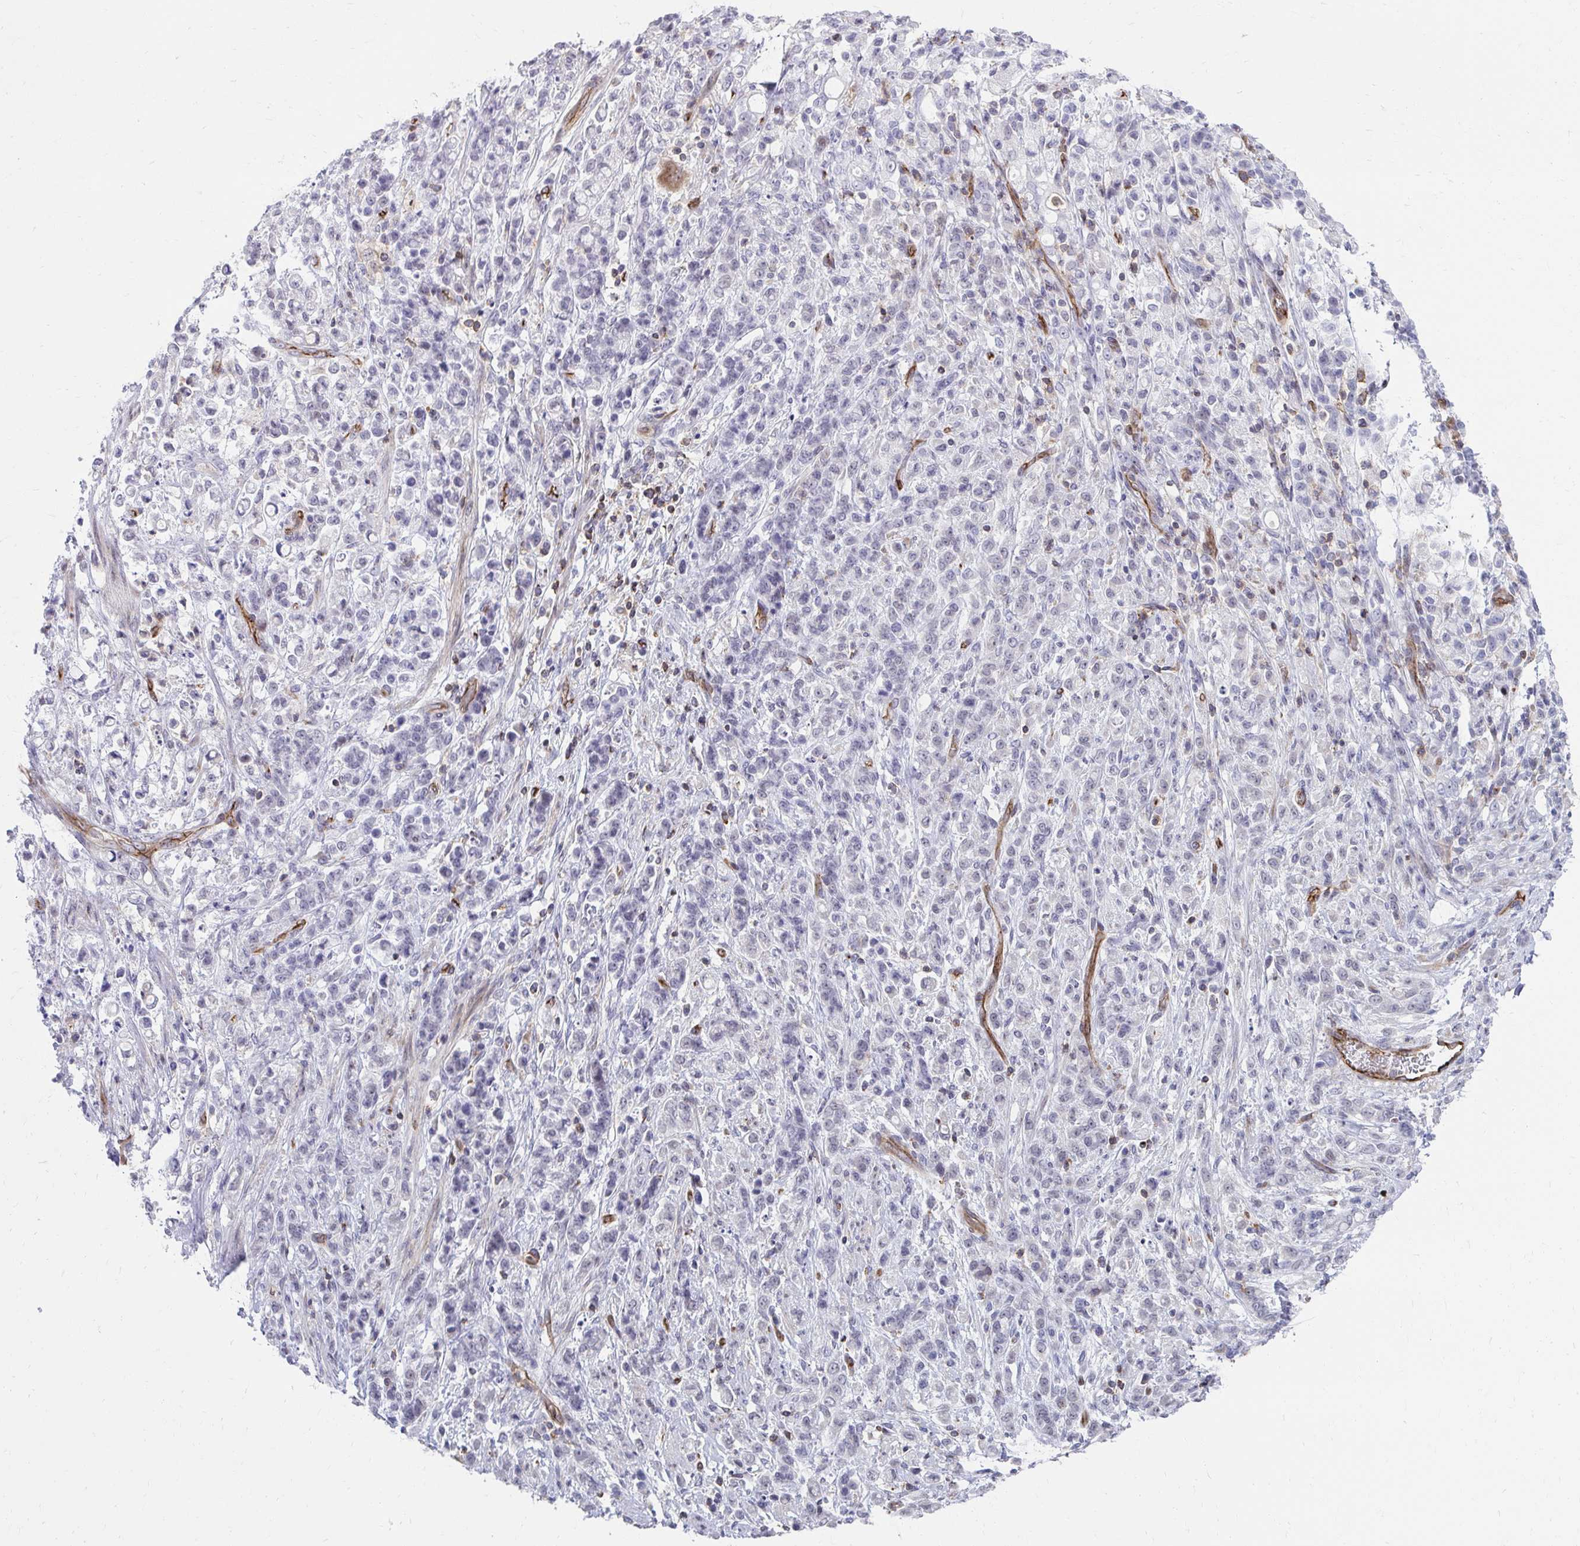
{"staining": {"intensity": "negative", "quantity": "none", "location": "none"}, "tissue": "stomach cancer", "cell_type": "Tumor cells", "image_type": "cancer", "snomed": [{"axis": "morphology", "description": "Adenocarcinoma, NOS"}, {"axis": "topography", "description": "Stomach"}], "caption": "A histopathology image of human stomach adenocarcinoma is negative for staining in tumor cells. (Immunohistochemistry, brightfield microscopy, high magnification).", "gene": "FOXN3", "patient": {"sex": "female", "age": 60}}